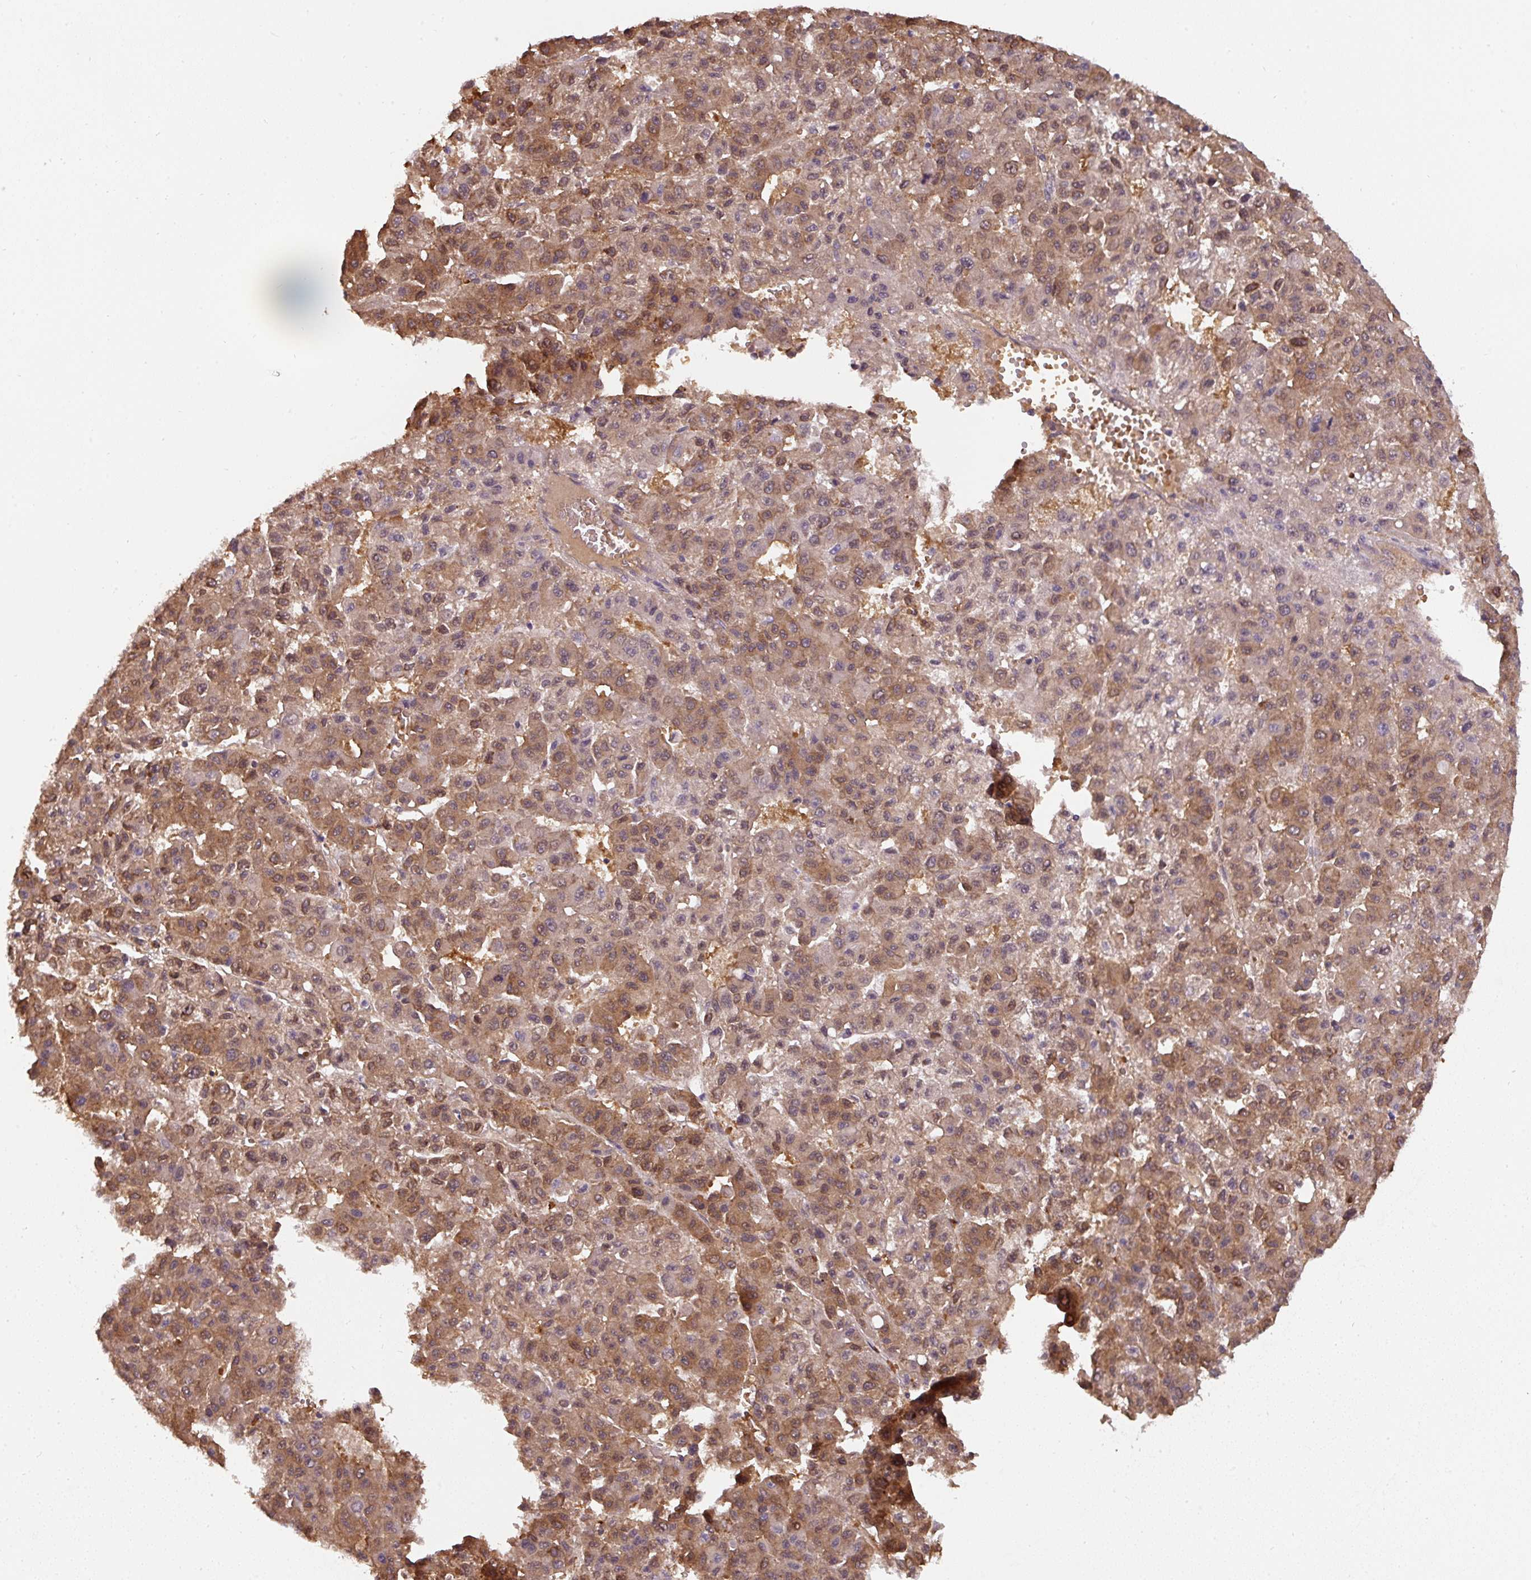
{"staining": {"intensity": "strong", "quantity": ">75%", "location": "cytoplasmic/membranous"}, "tissue": "liver cancer", "cell_type": "Tumor cells", "image_type": "cancer", "snomed": [{"axis": "morphology", "description": "Carcinoma, Hepatocellular, NOS"}, {"axis": "topography", "description": "Liver"}], "caption": "This histopathology image reveals immunohistochemistry staining of liver cancer (hepatocellular carcinoma), with high strong cytoplasmic/membranous expression in approximately >75% of tumor cells.", "gene": "ST13", "patient": {"sex": "male", "age": 70}}